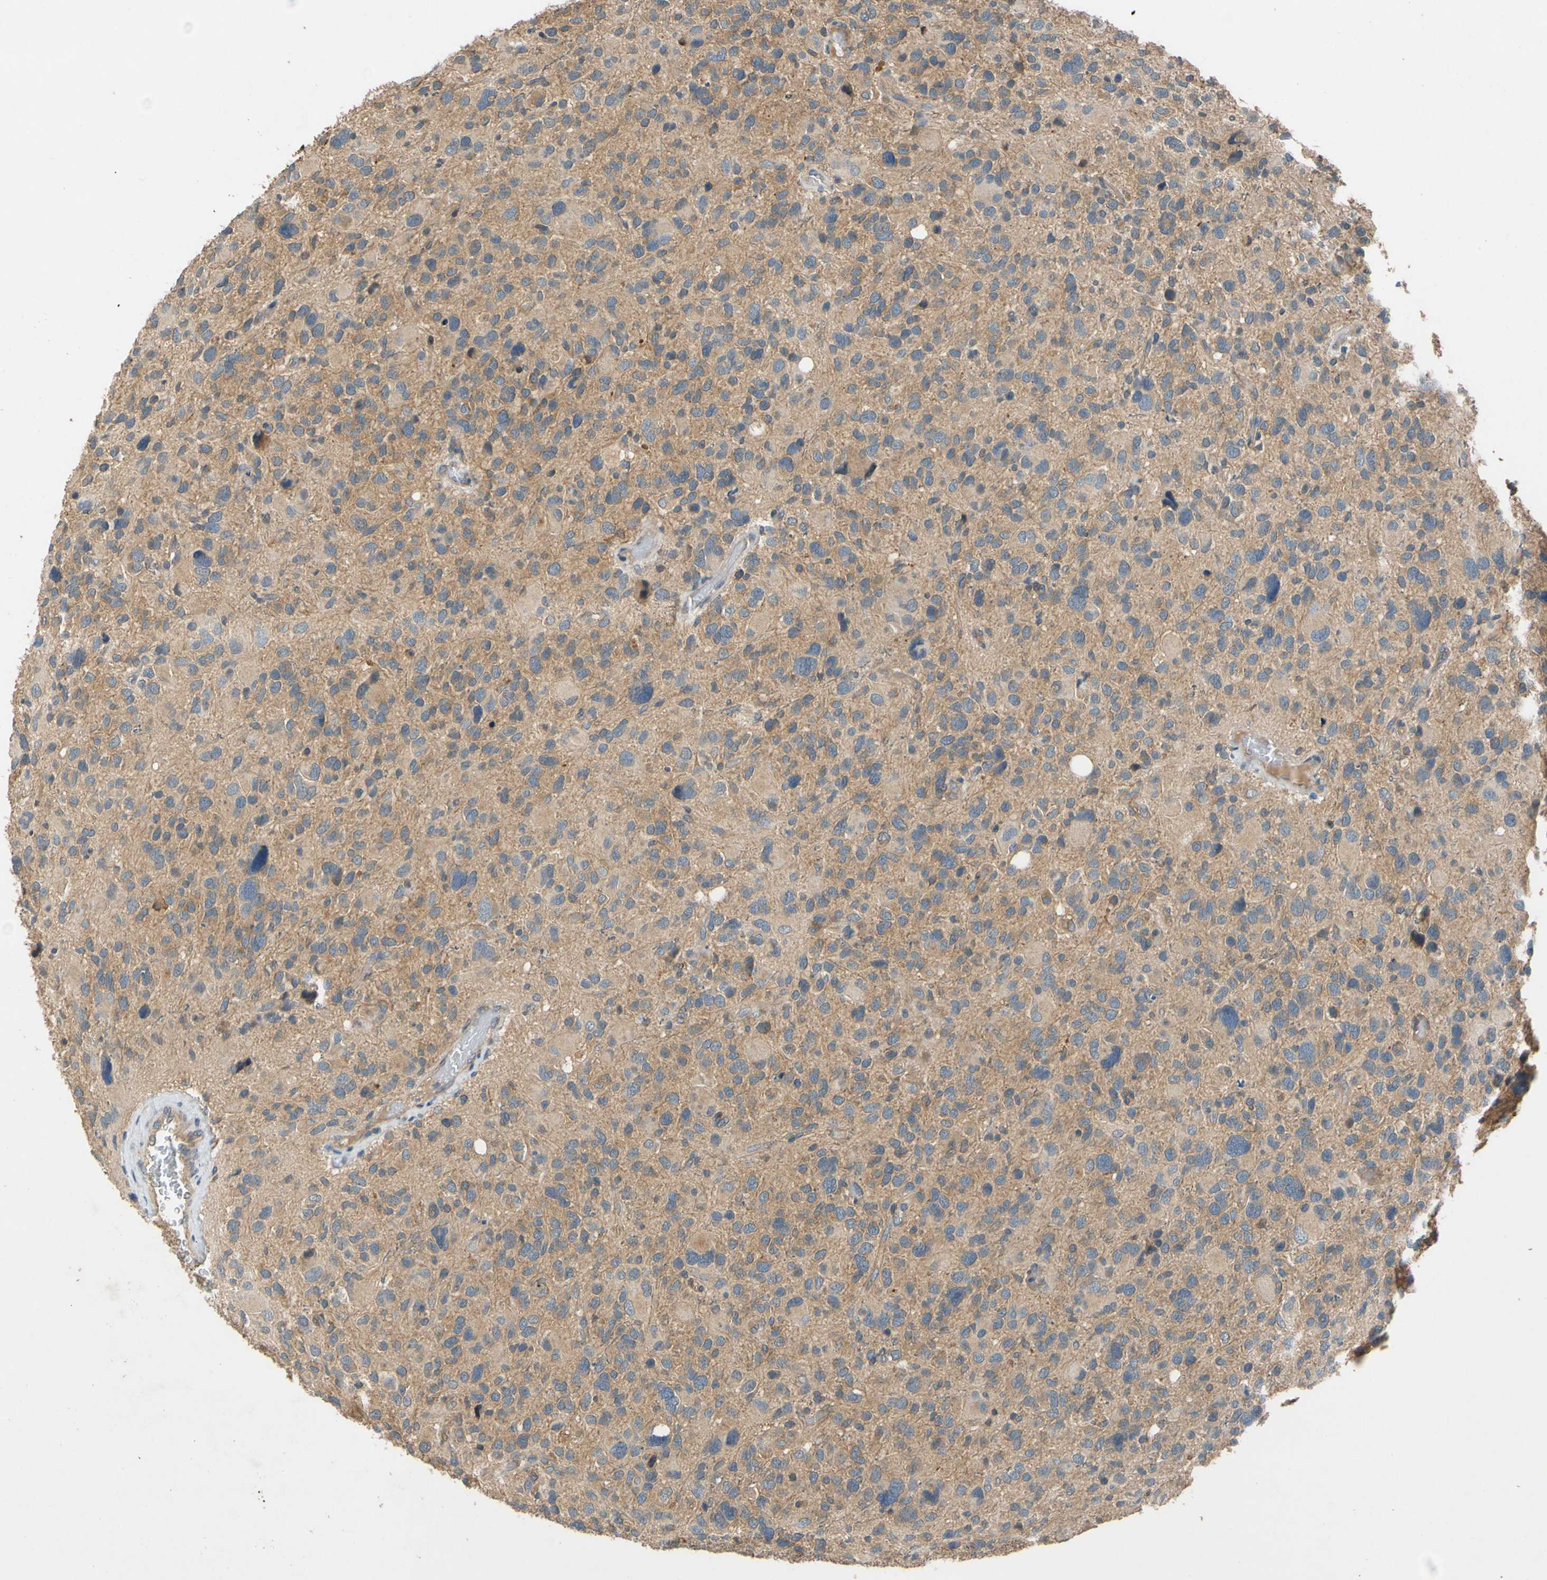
{"staining": {"intensity": "weak", "quantity": ">75%", "location": "cytoplasmic/membranous"}, "tissue": "glioma", "cell_type": "Tumor cells", "image_type": "cancer", "snomed": [{"axis": "morphology", "description": "Glioma, malignant, High grade"}, {"axis": "topography", "description": "Brain"}], "caption": "Immunohistochemical staining of glioma exhibits weak cytoplasmic/membranous protein expression in about >75% of tumor cells.", "gene": "USP46", "patient": {"sex": "male", "age": 48}}